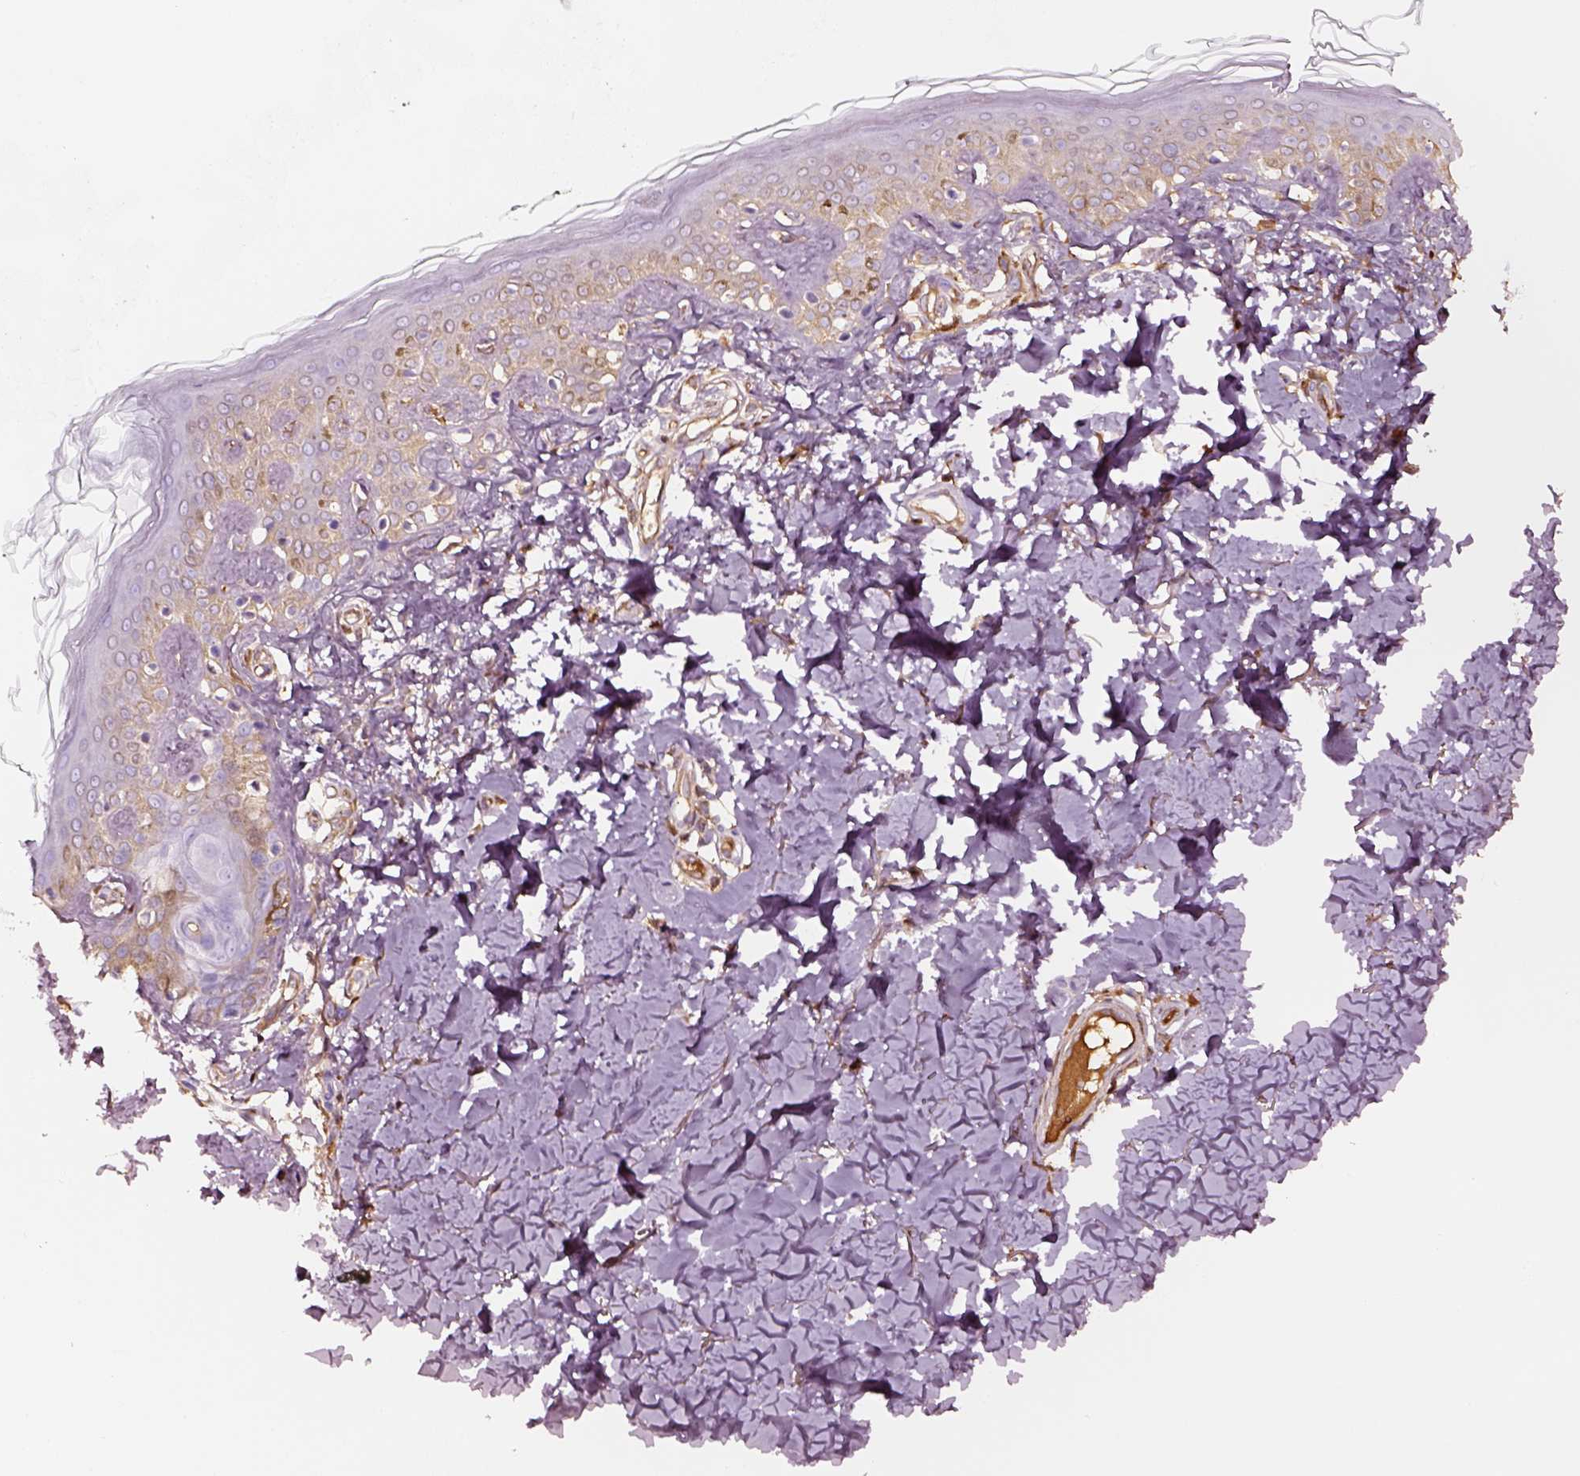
{"staining": {"intensity": "weak", "quantity": ">75%", "location": "cytoplasmic/membranous"}, "tissue": "skin", "cell_type": "Fibroblasts", "image_type": "normal", "snomed": [{"axis": "morphology", "description": "Normal tissue, NOS"}, {"axis": "topography", "description": "Skin"}, {"axis": "topography", "description": "Peripheral nerve tissue"}], "caption": "Immunohistochemical staining of benign human skin displays >75% levels of weak cytoplasmic/membranous protein staining in approximately >75% of fibroblasts.", "gene": "TF", "patient": {"sex": "female", "age": 45}}